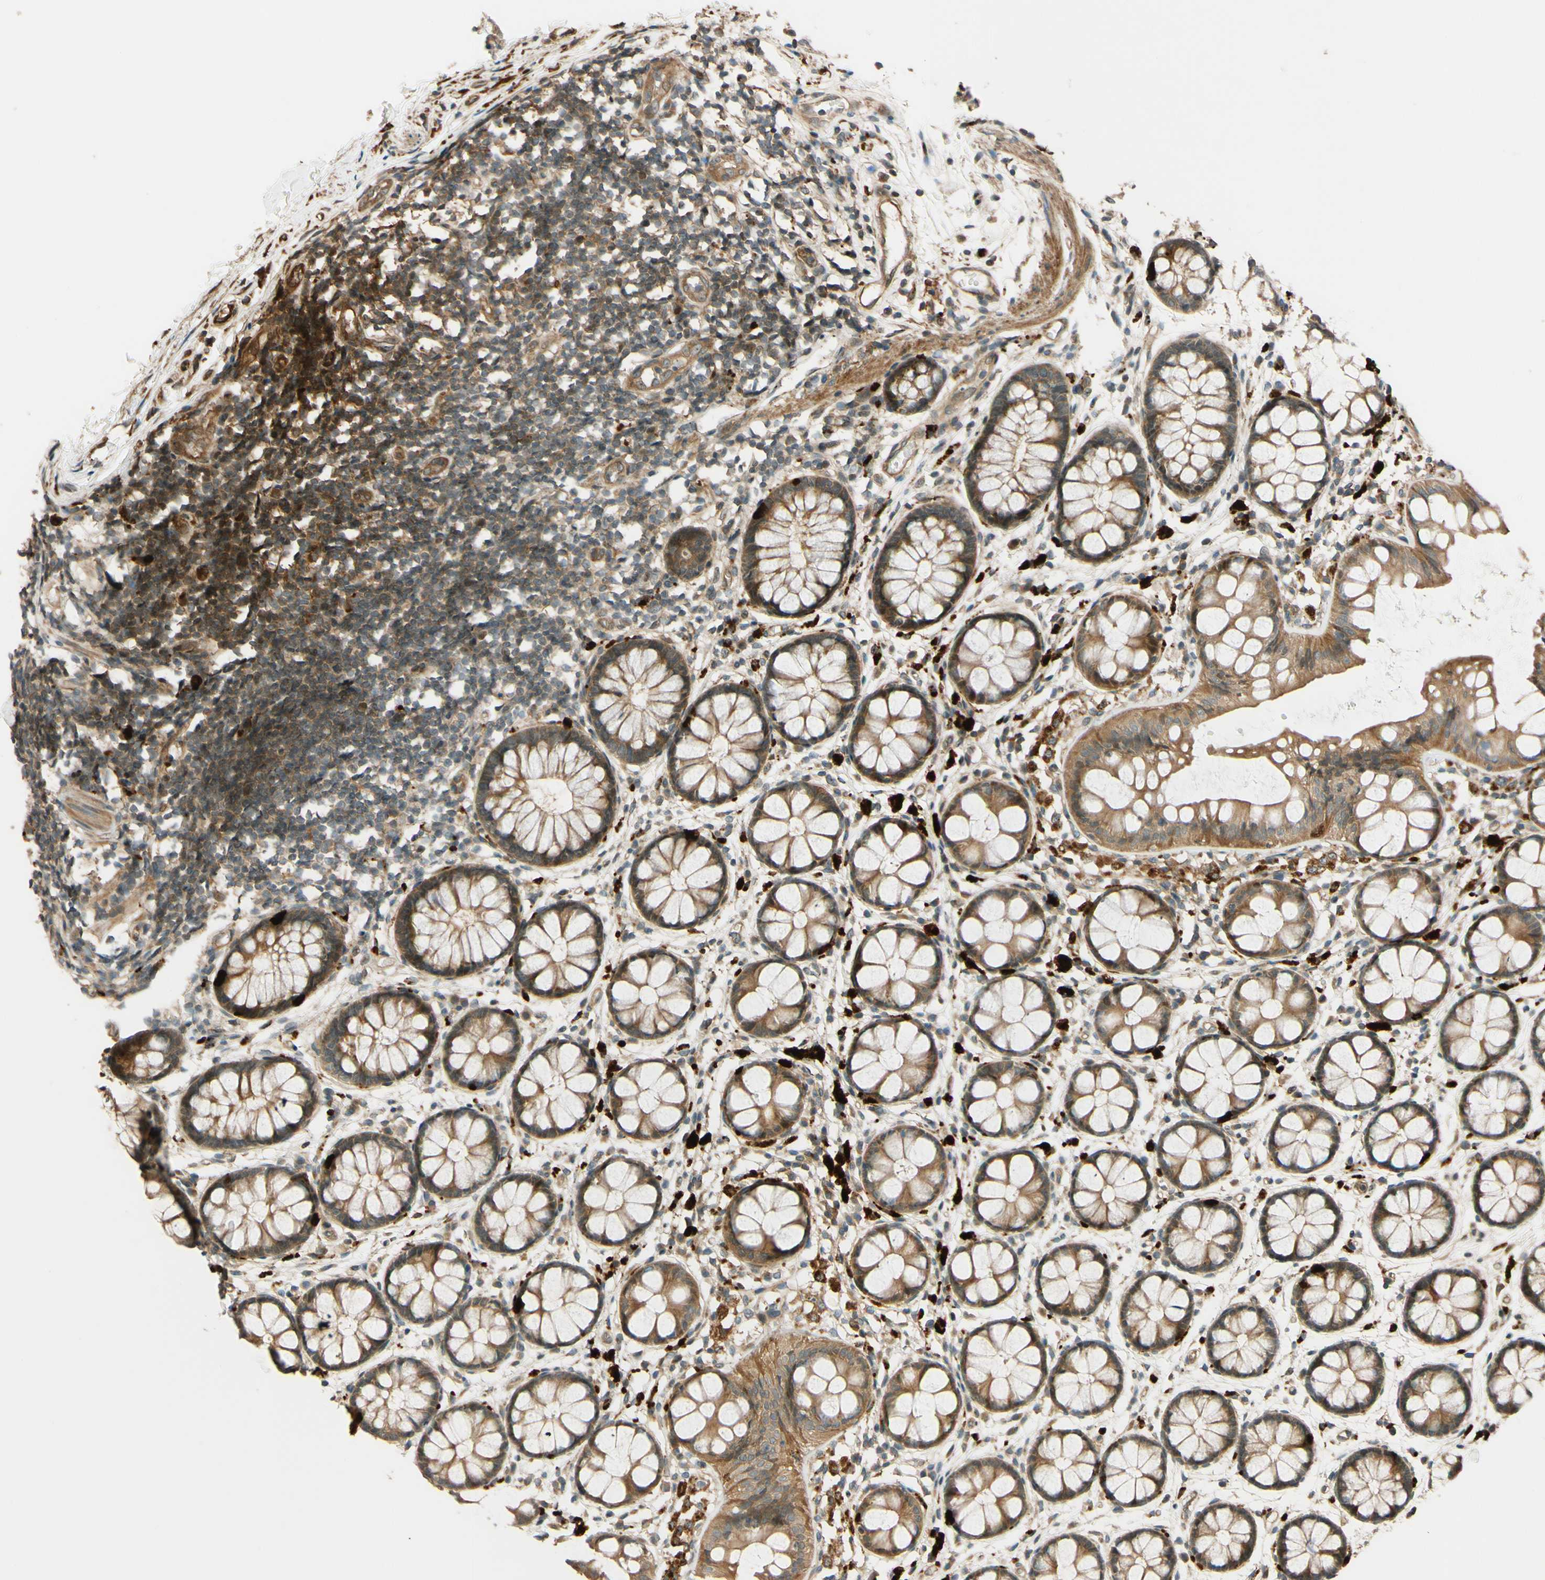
{"staining": {"intensity": "moderate", "quantity": ">75%", "location": "cytoplasmic/membranous"}, "tissue": "rectum", "cell_type": "Glandular cells", "image_type": "normal", "snomed": [{"axis": "morphology", "description": "Normal tissue, NOS"}, {"axis": "topography", "description": "Rectum"}], "caption": "Immunohistochemistry (IHC) (DAB (3,3'-diaminobenzidine)) staining of normal human rectum reveals moderate cytoplasmic/membranous protein expression in about >75% of glandular cells.", "gene": "RNF19A", "patient": {"sex": "female", "age": 66}}